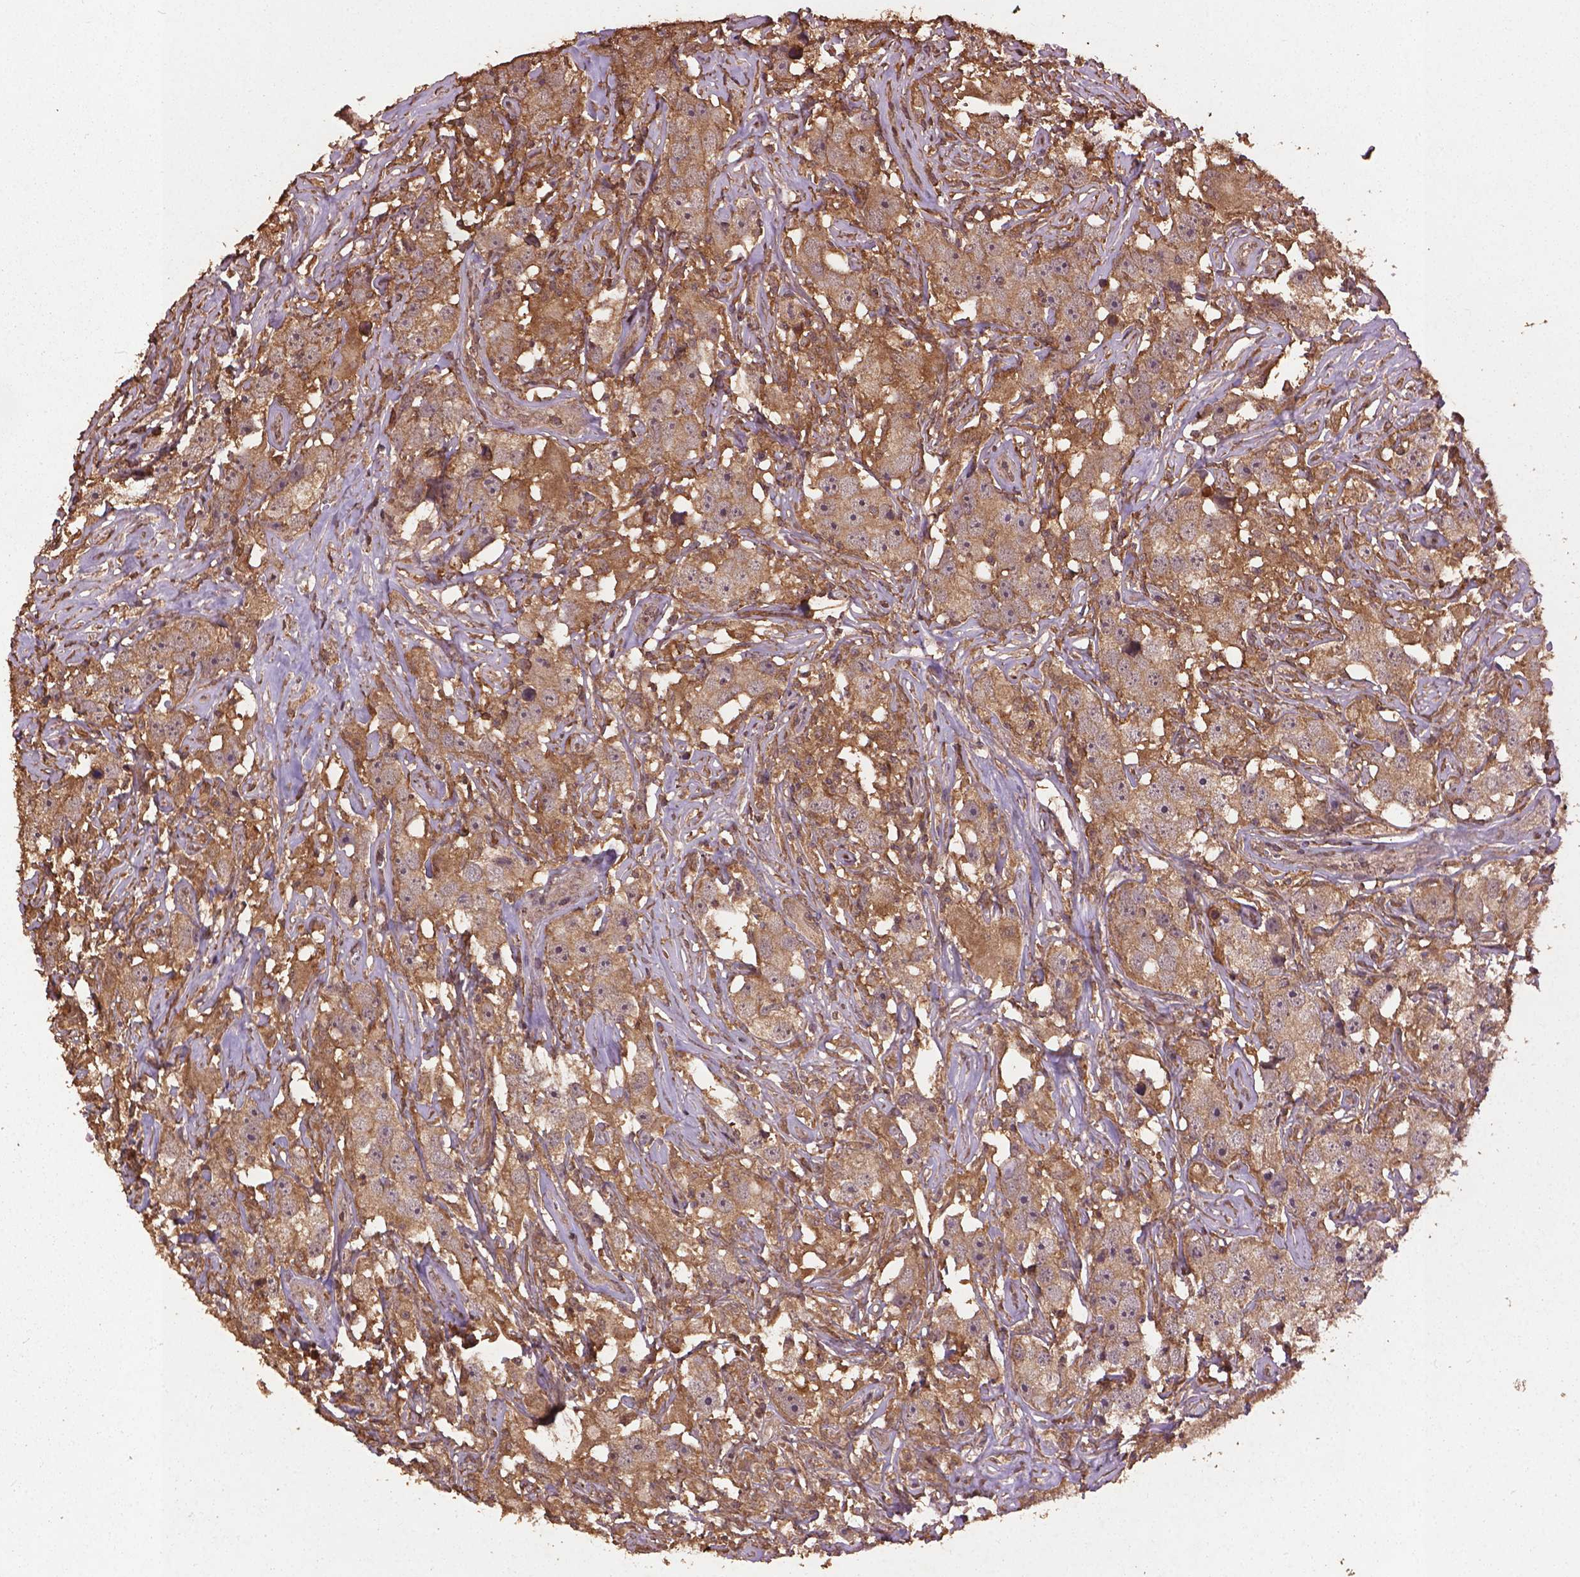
{"staining": {"intensity": "weak", "quantity": ">75%", "location": "cytoplasmic/membranous"}, "tissue": "testis cancer", "cell_type": "Tumor cells", "image_type": "cancer", "snomed": [{"axis": "morphology", "description": "Seminoma, NOS"}, {"axis": "topography", "description": "Testis"}], "caption": "DAB immunohistochemical staining of testis cancer demonstrates weak cytoplasmic/membranous protein staining in approximately >75% of tumor cells.", "gene": "BABAM1", "patient": {"sex": "male", "age": 49}}